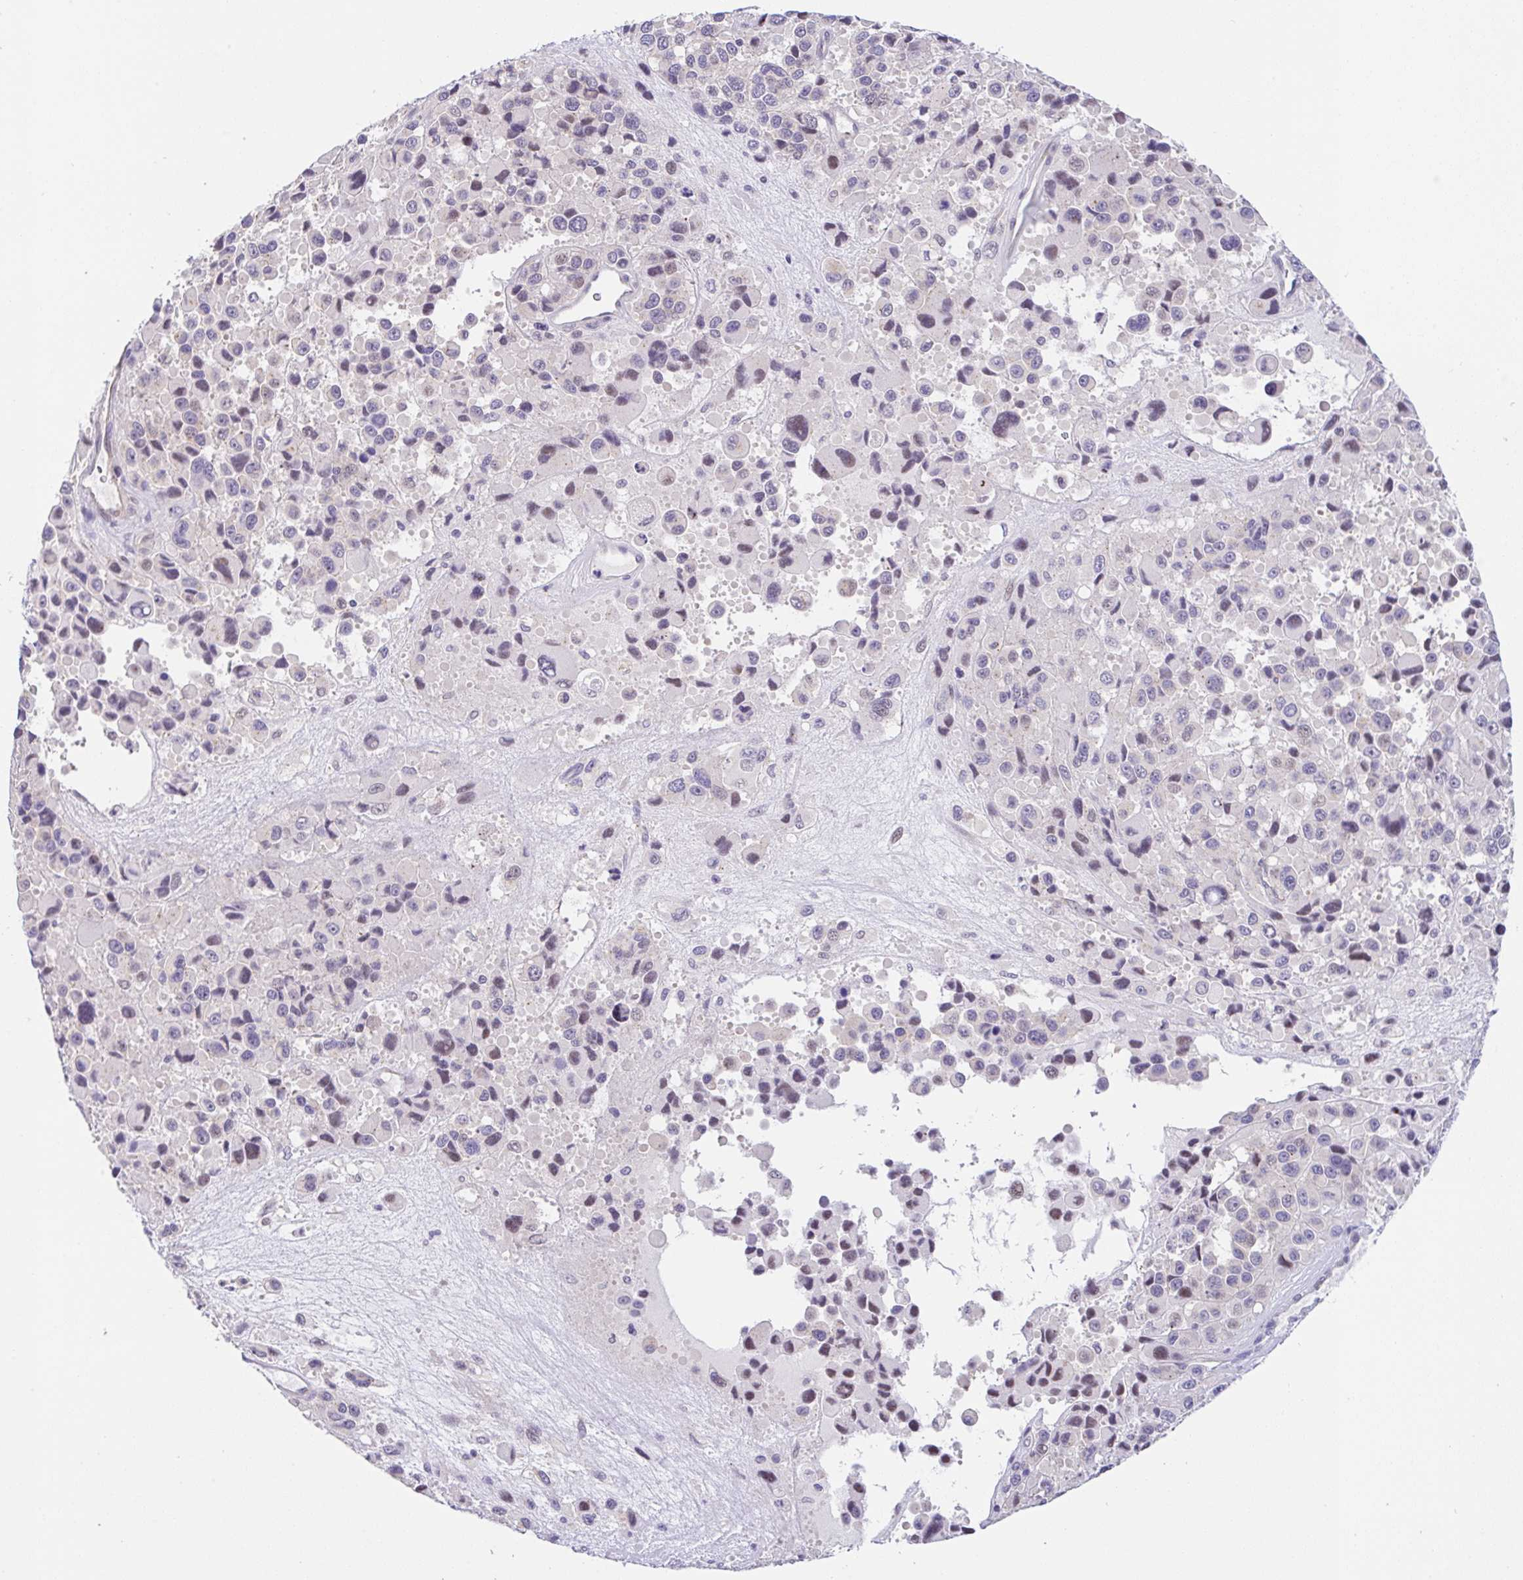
{"staining": {"intensity": "negative", "quantity": "none", "location": "none"}, "tissue": "melanoma", "cell_type": "Tumor cells", "image_type": "cancer", "snomed": [{"axis": "morphology", "description": "Malignant melanoma, Metastatic site"}, {"axis": "topography", "description": "Lymph node"}], "caption": "Tumor cells show no significant protein positivity in melanoma. Brightfield microscopy of immunohistochemistry (IHC) stained with DAB (3,3'-diaminobenzidine) (brown) and hematoxylin (blue), captured at high magnification.", "gene": "CGNL1", "patient": {"sex": "female", "age": 65}}